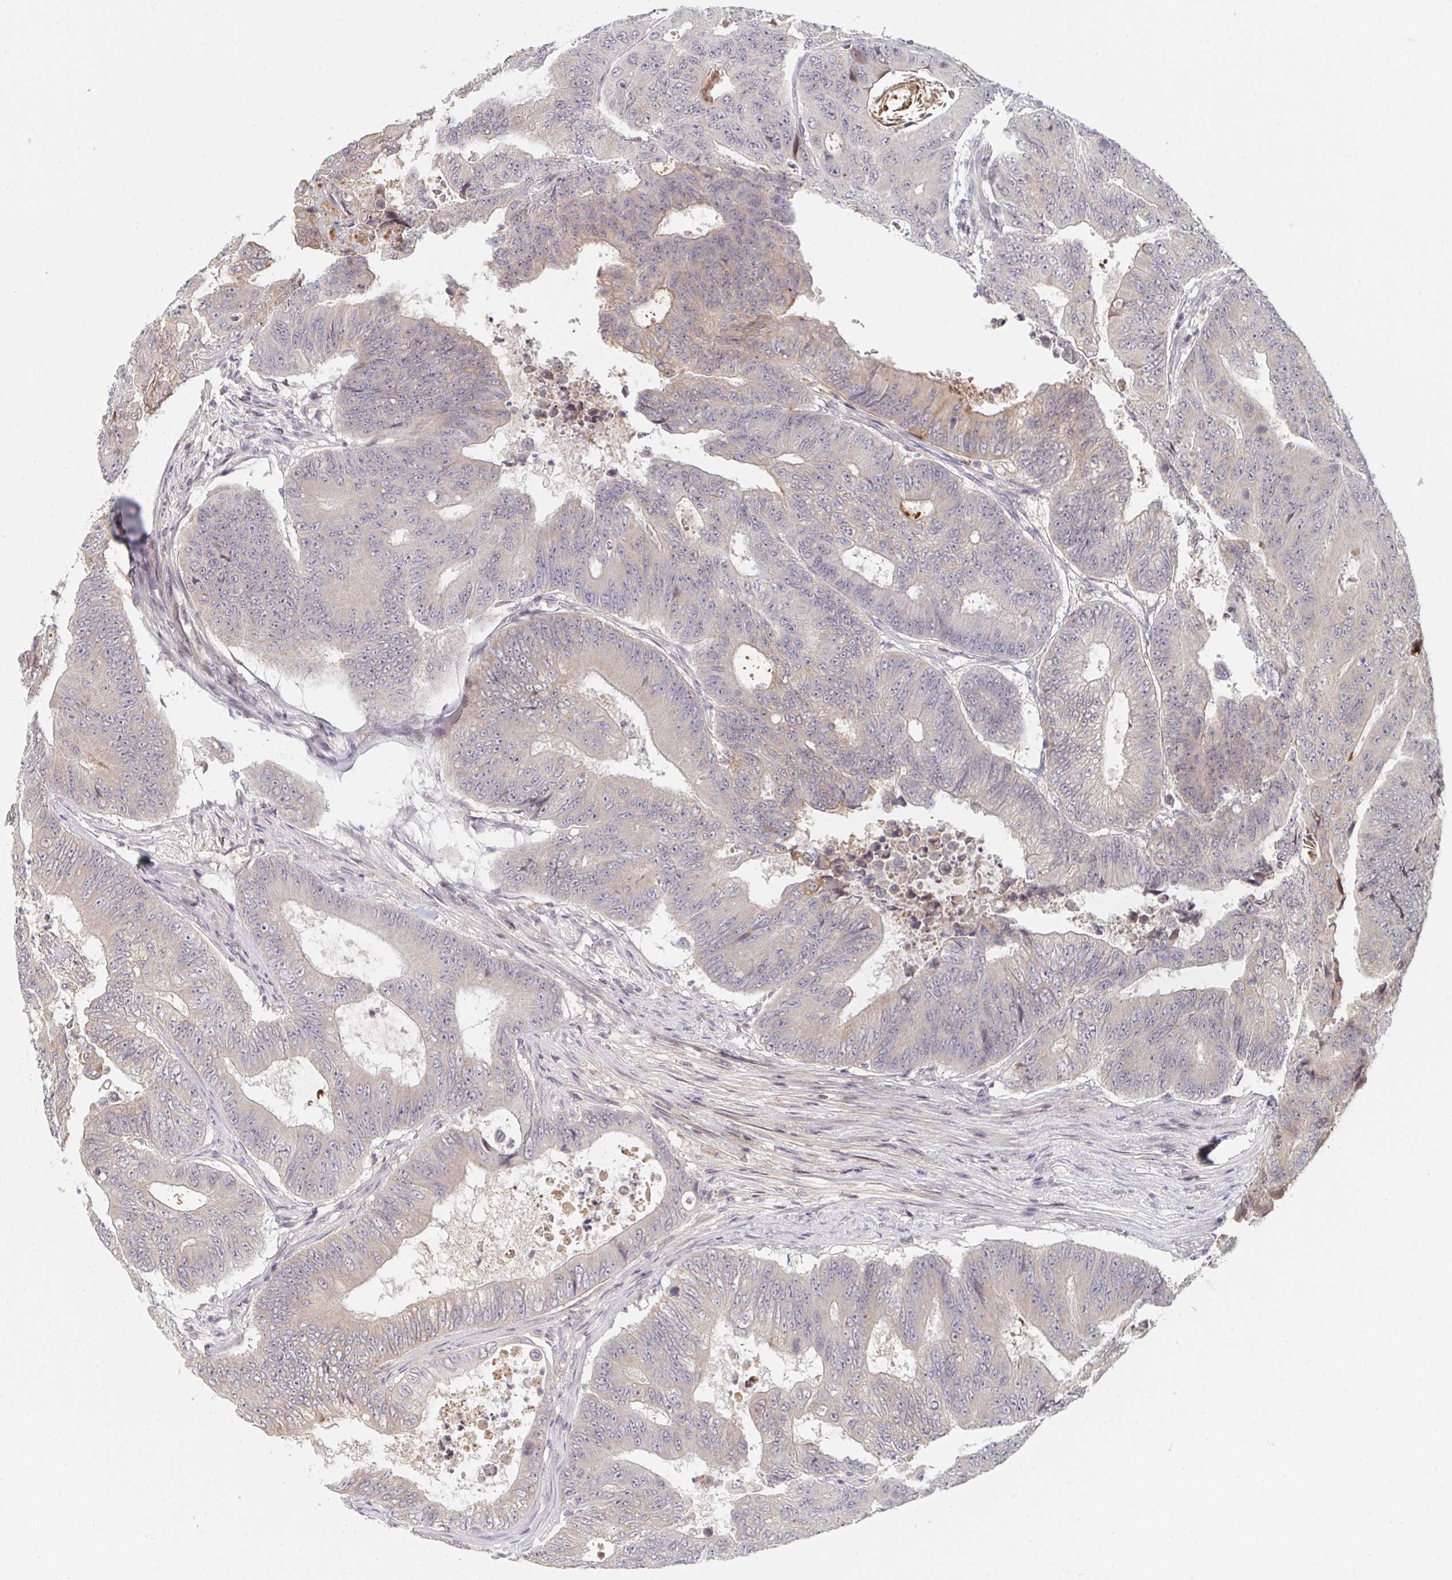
{"staining": {"intensity": "weak", "quantity": "<25%", "location": "cytoplasmic/membranous"}, "tissue": "colorectal cancer", "cell_type": "Tumor cells", "image_type": "cancer", "snomed": [{"axis": "morphology", "description": "Adenocarcinoma, NOS"}, {"axis": "topography", "description": "Colon"}], "caption": "An immunohistochemistry (IHC) histopathology image of colorectal cancer is shown. There is no staining in tumor cells of colorectal cancer.", "gene": "DCST1", "patient": {"sex": "female", "age": 48}}